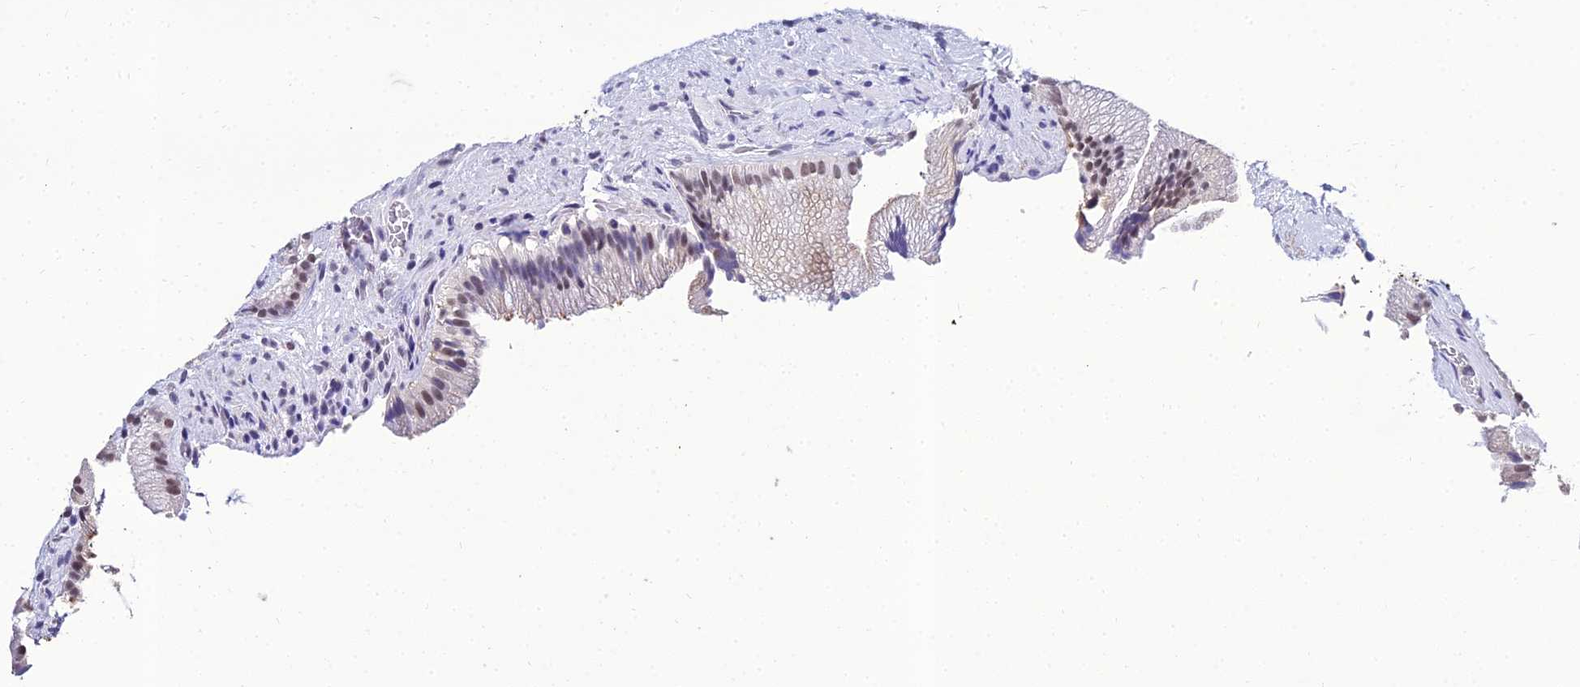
{"staining": {"intensity": "moderate", "quantity": "<25%", "location": "nuclear"}, "tissue": "gallbladder", "cell_type": "Glandular cells", "image_type": "normal", "snomed": [{"axis": "morphology", "description": "Normal tissue, NOS"}, {"axis": "morphology", "description": "Inflammation, NOS"}, {"axis": "topography", "description": "Gallbladder"}], "caption": "Protein staining shows moderate nuclear staining in about <25% of glandular cells in unremarkable gallbladder.", "gene": "PPP4R2", "patient": {"sex": "male", "age": 51}}